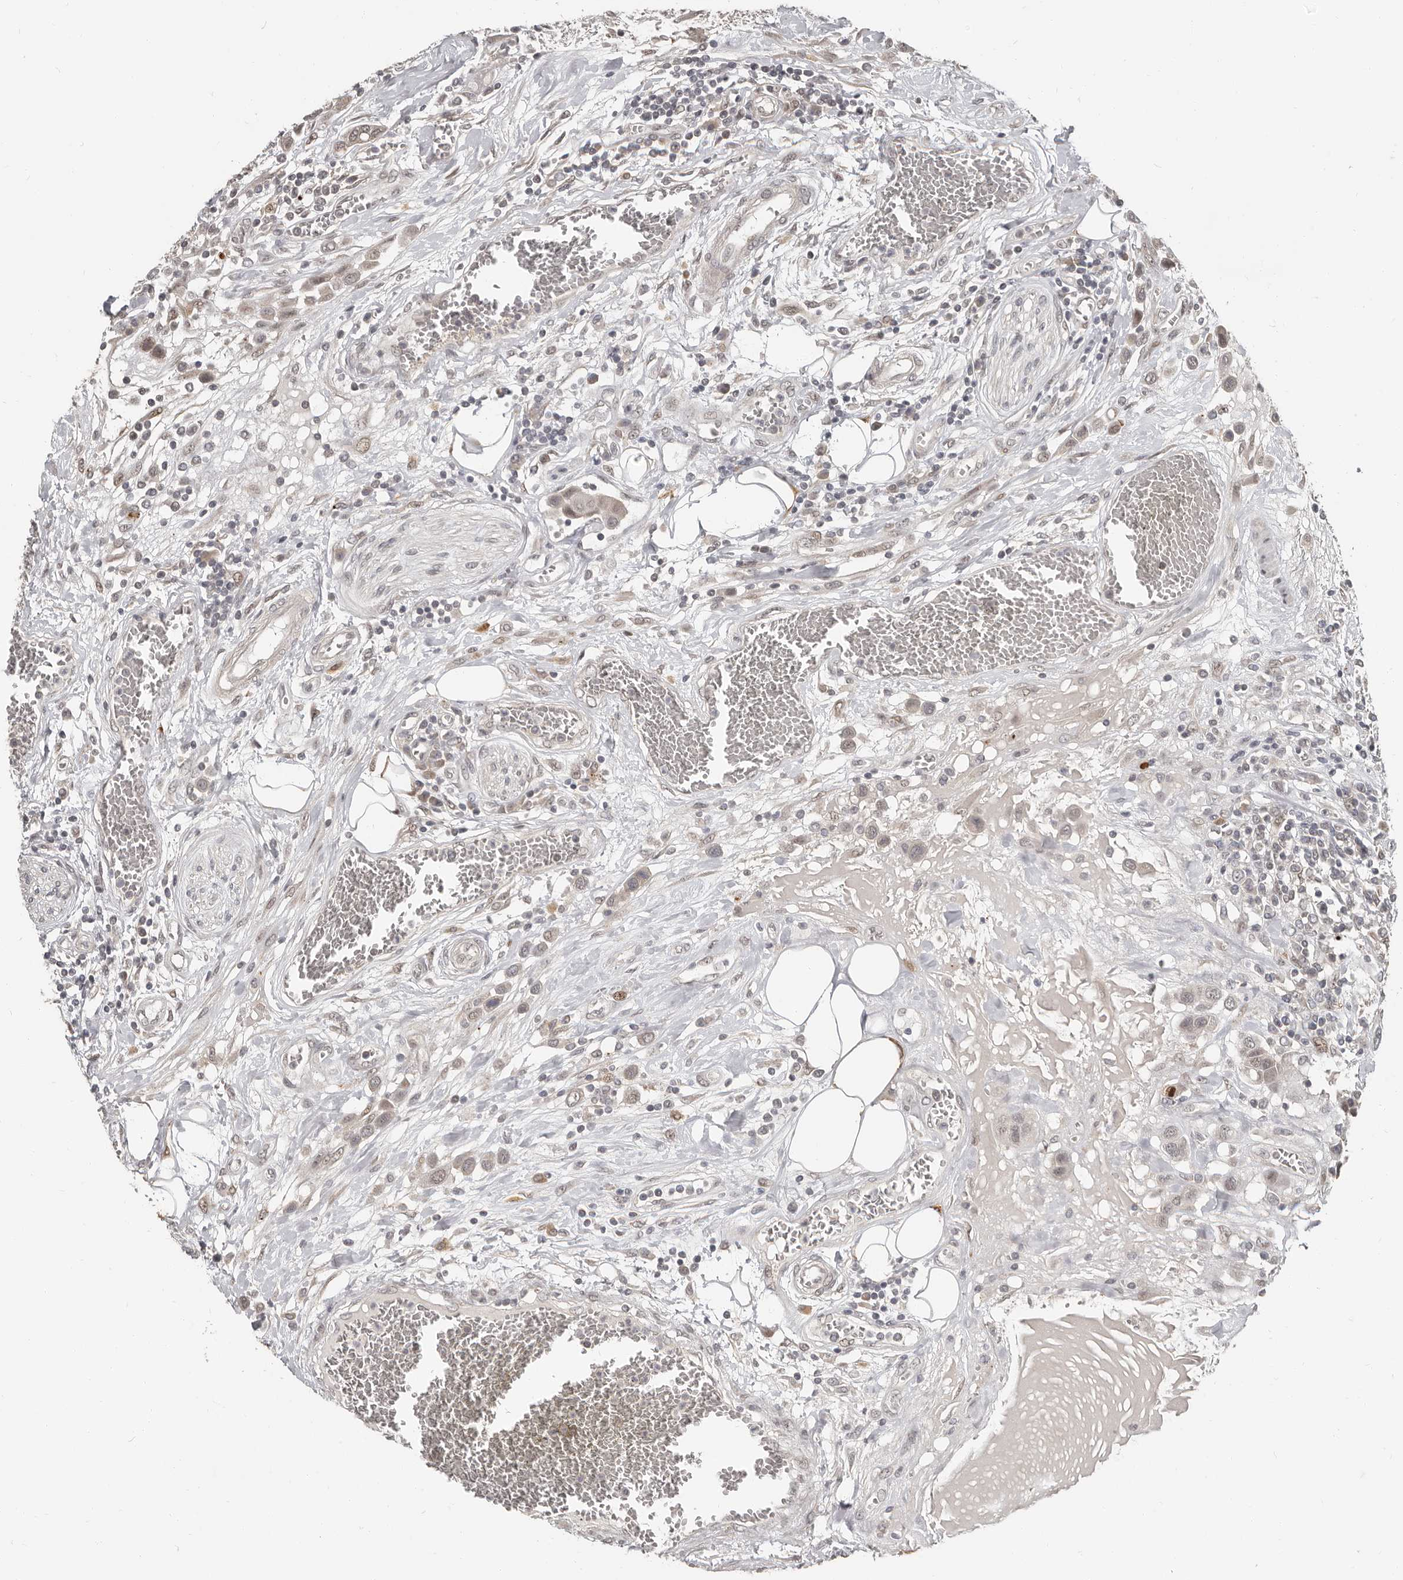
{"staining": {"intensity": "weak", "quantity": "25%-75%", "location": "nuclear"}, "tissue": "urothelial cancer", "cell_type": "Tumor cells", "image_type": "cancer", "snomed": [{"axis": "morphology", "description": "Urothelial carcinoma, High grade"}, {"axis": "topography", "description": "Urinary bladder"}], "caption": "Tumor cells show low levels of weak nuclear expression in approximately 25%-75% of cells in human urothelial cancer. (DAB IHC, brown staining for protein, blue staining for nuclei).", "gene": "APOL6", "patient": {"sex": "male", "age": 50}}